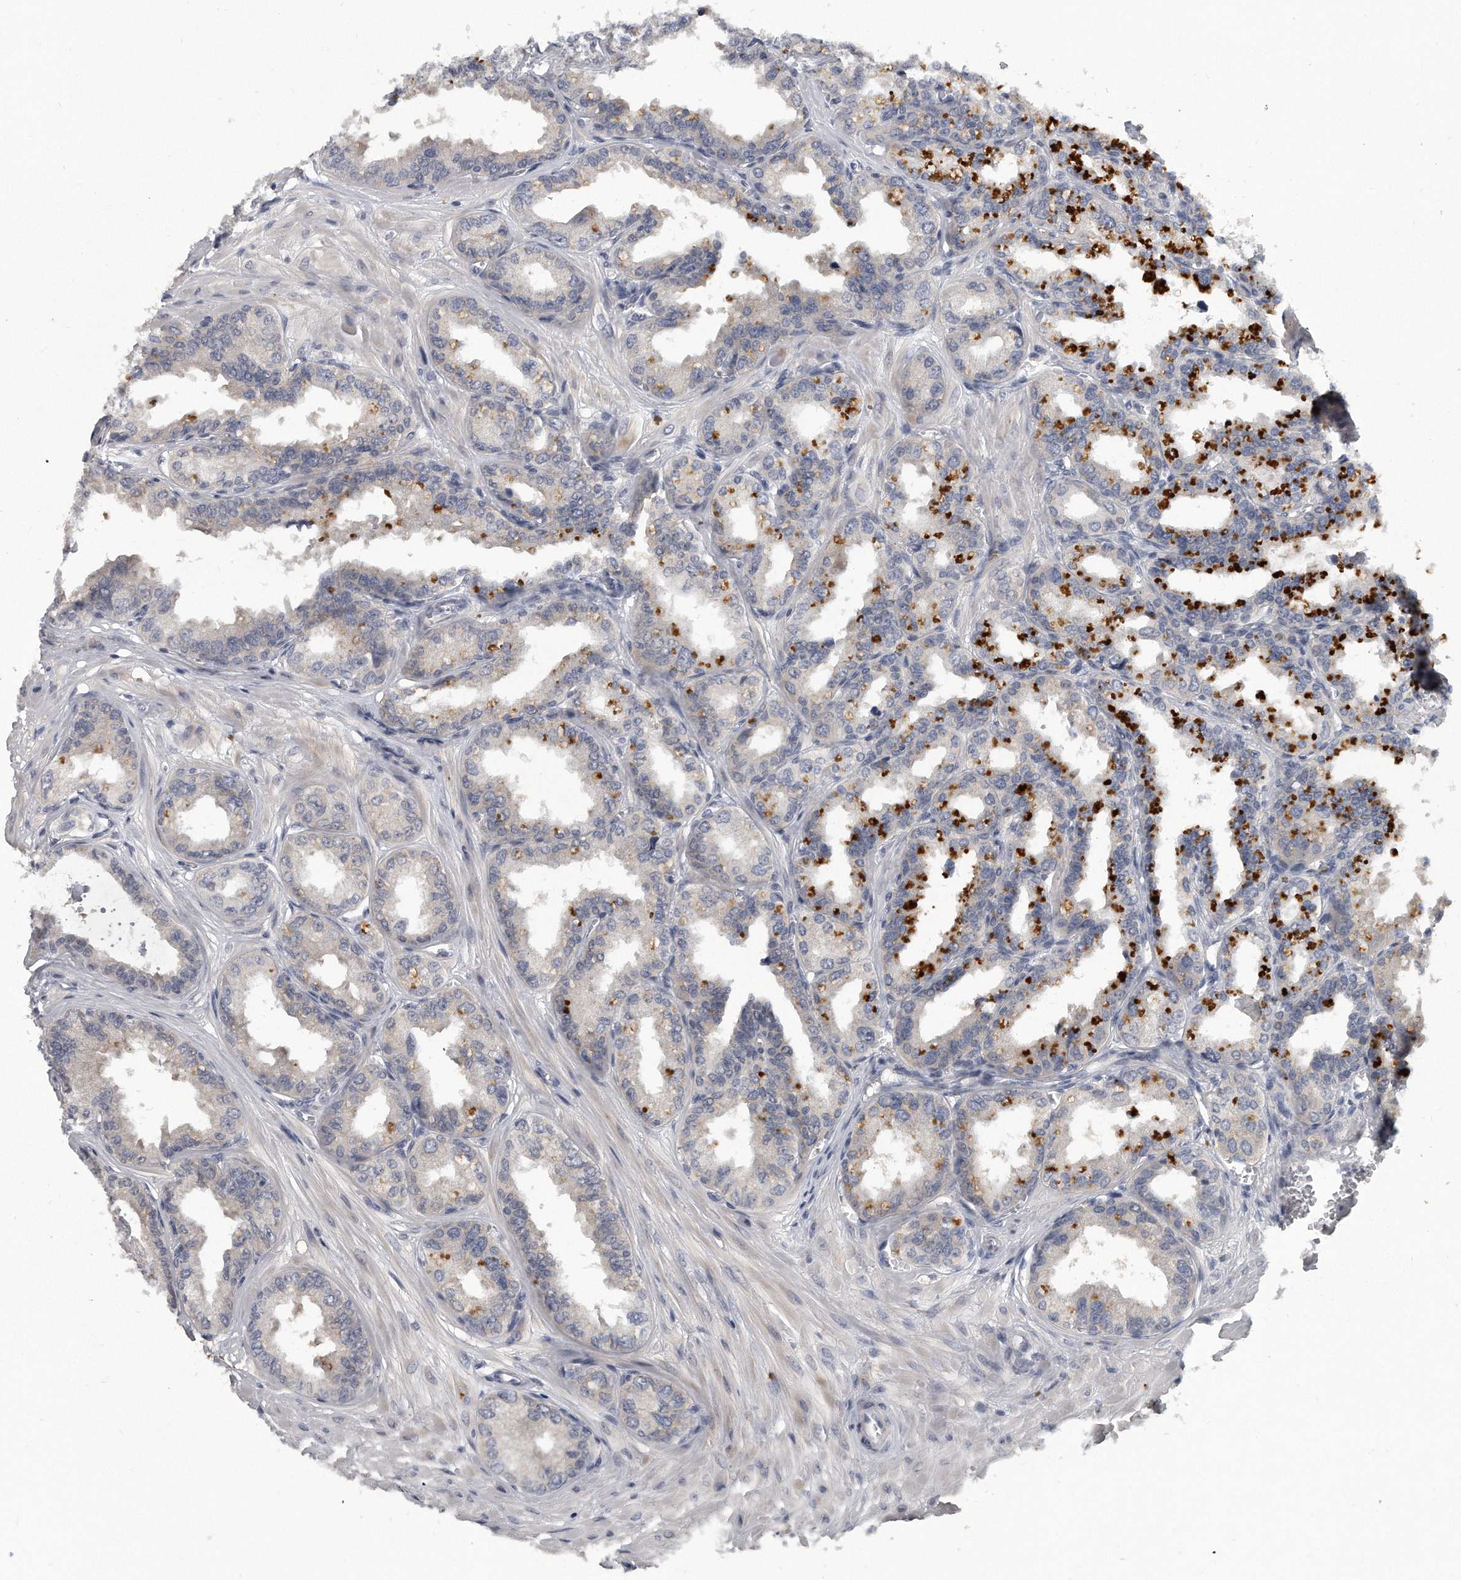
{"staining": {"intensity": "weak", "quantity": "<25%", "location": "cytoplasmic/membranous"}, "tissue": "seminal vesicle", "cell_type": "Glandular cells", "image_type": "normal", "snomed": [{"axis": "morphology", "description": "Normal tissue, NOS"}, {"axis": "topography", "description": "Prostate"}, {"axis": "topography", "description": "Seminal veicle"}], "caption": "A high-resolution image shows immunohistochemistry (IHC) staining of normal seminal vesicle, which demonstrates no significant positivity in glandular cells.", "gene": "KLHL7", "patient": {"sex": "male", "age": 51}}